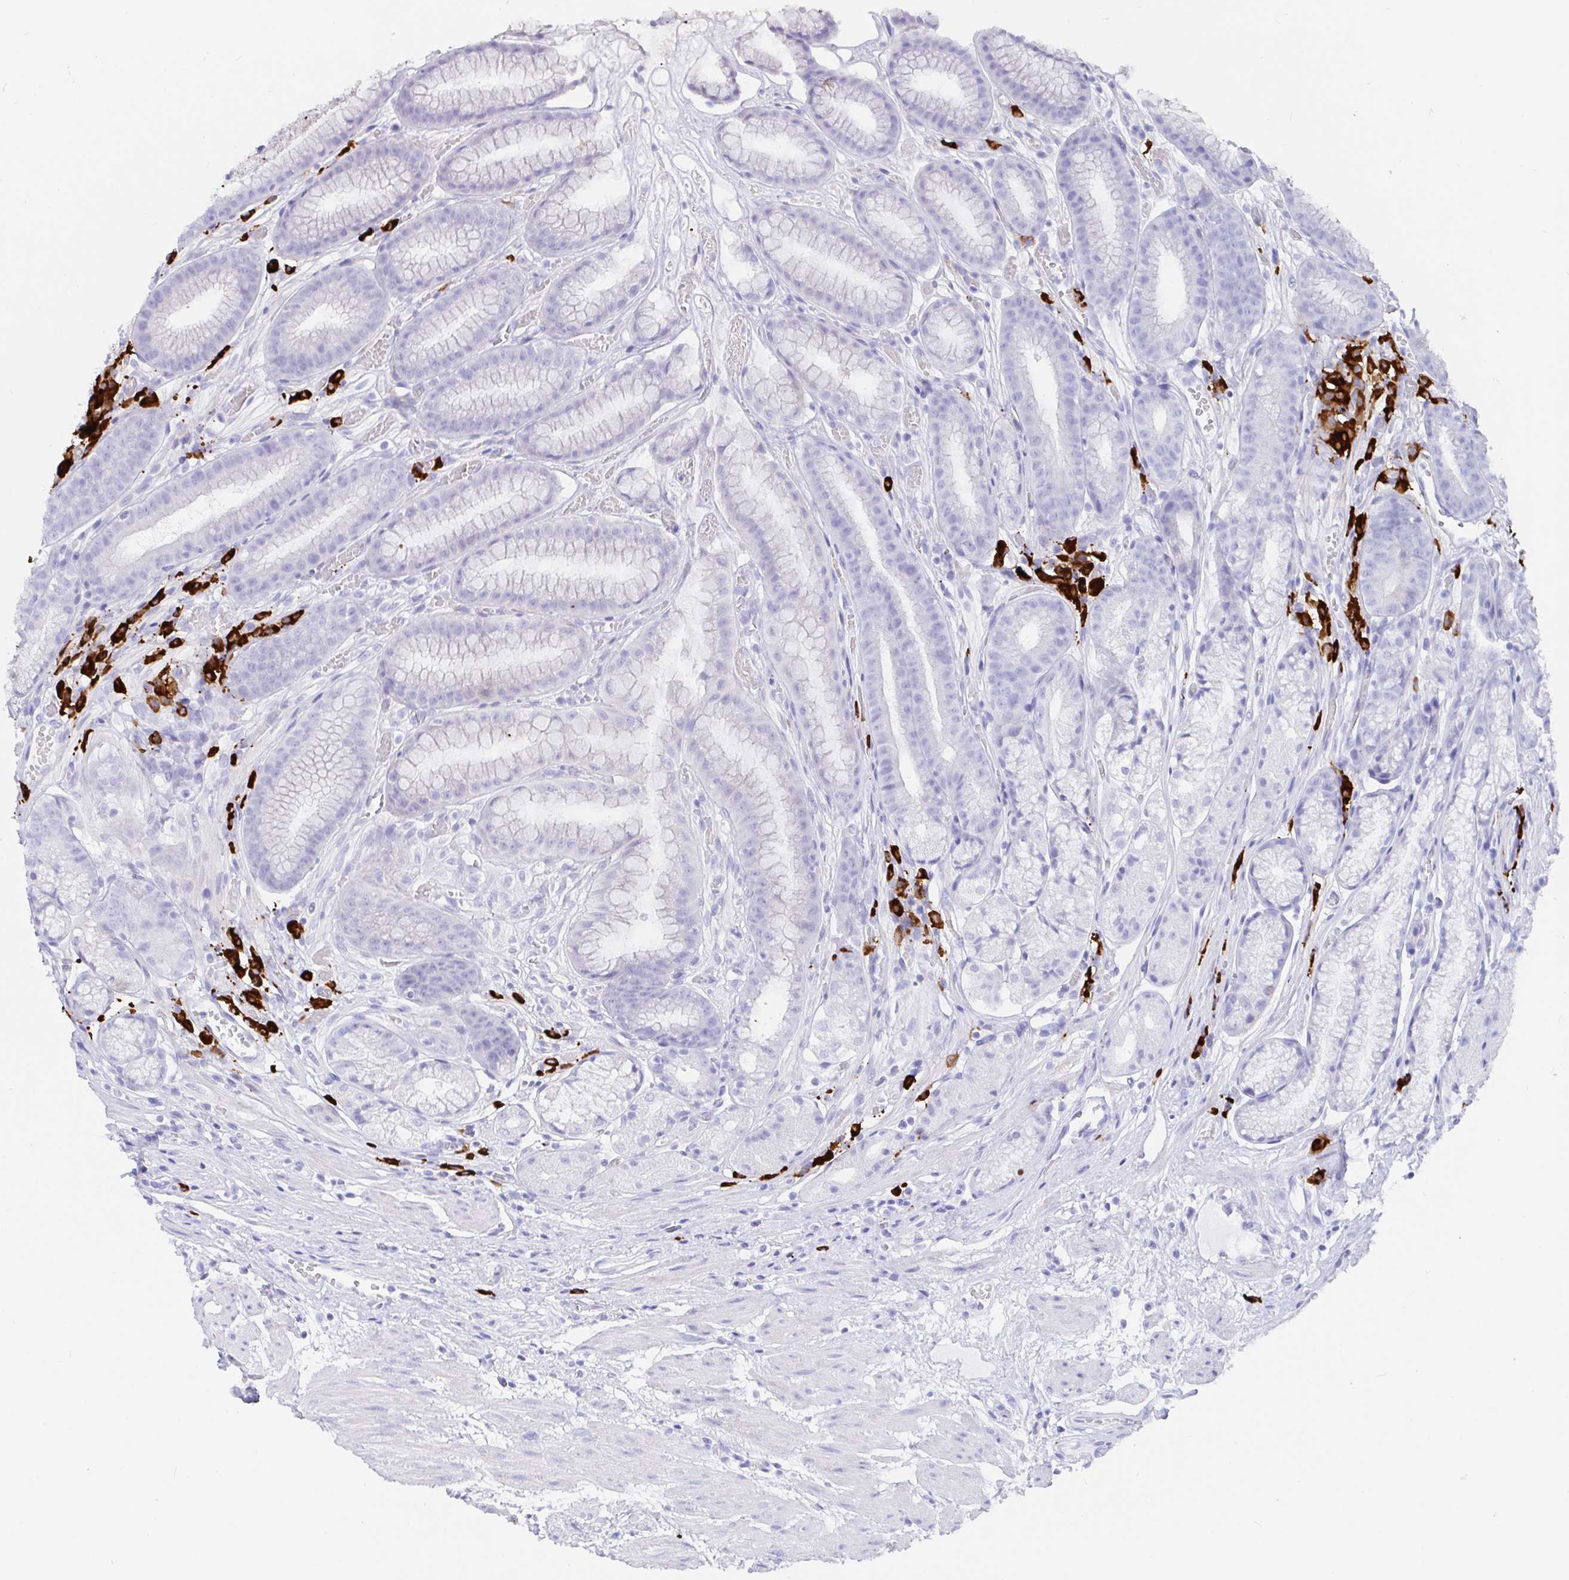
{"staining": {"intensity": "negative", "quantity": "none", "location": "none"}, "tissue": "stomach", "cell_type": "Glandular cells", "image_type": "normal", "snomed": [{"axis": "morphology", "description": "Normal tissue, NOS"}, {"axis": "topography", "description": "Smooth muscle"}, {"axis": "topography", "description": "Stomach"}], "caption": "Immunohistochemical staining of unremarkable stomach reveals no significant expression in glandular cells. Brightfield microscopy of immunohistochemistry (IHC) stained with DAB (3,3'-diaminobenzidine) (brown) and hematoxylin (blue), captured at high magnification.", "gene": "CCDC62", "patient": {"sex": "male", "age": 70}}